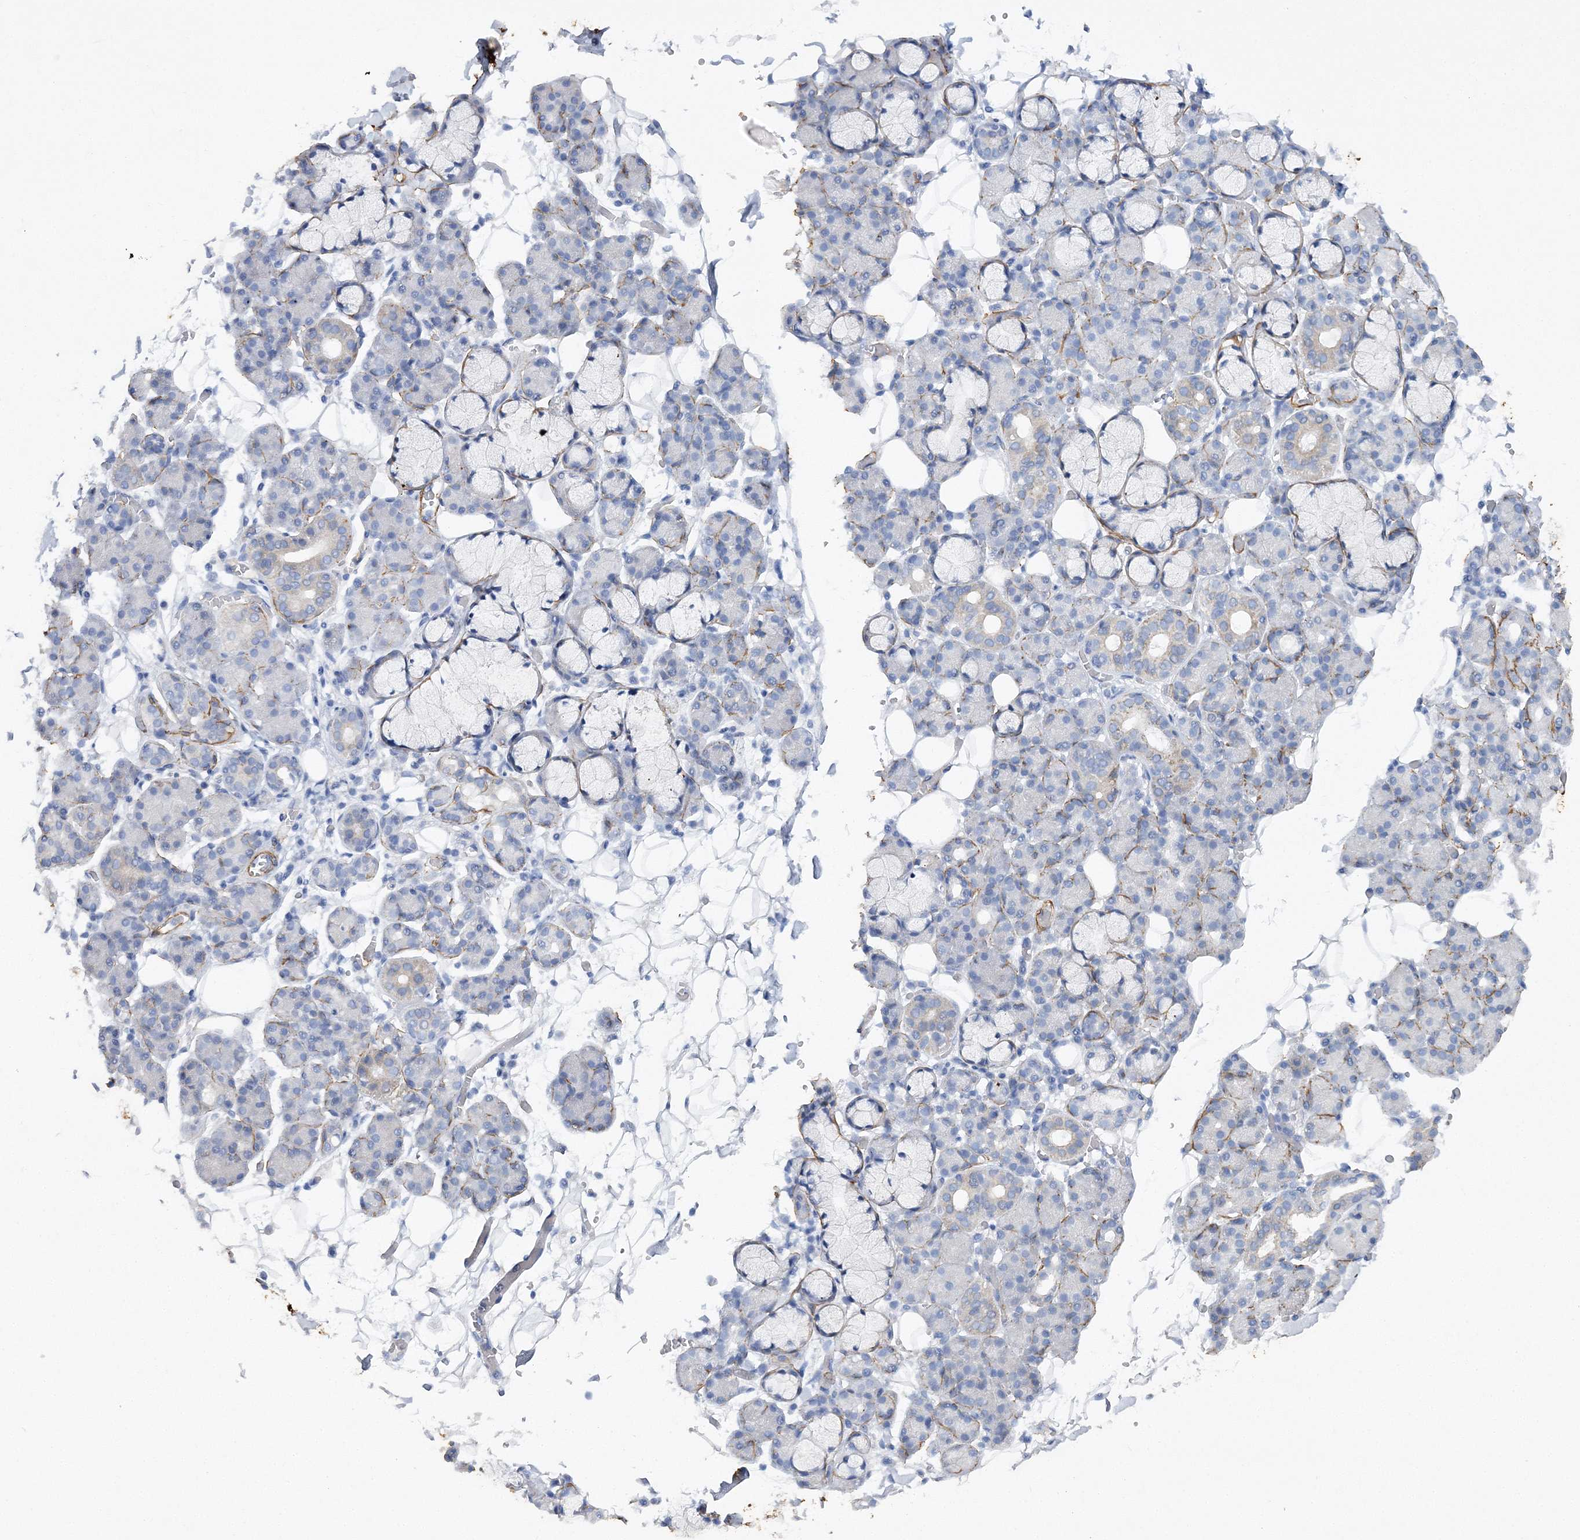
{"staining": {"intensity": "negative", "quantity": "none", "location": "none"}, "tissue": "salivary gland", "cell_type": "Glandular cells", "image_type": "normal", "snomed": [{"axis": "morphology", "description": "Normal tissue, NOS"}, {"axis": "topography", "description": "Salivary gland"}], "caption": "The histopathology image shows no staining of glandular cells in benign salivary gland. The staining was performed using DAB (3,3'-diaminobenzidine) to visualize the protein expression in brown, while the nuclei were stained in blue with hematoxylin (Magnification: 20x).", "gene": "RTN2", "patient": {"sex": "male", "age": 63}}